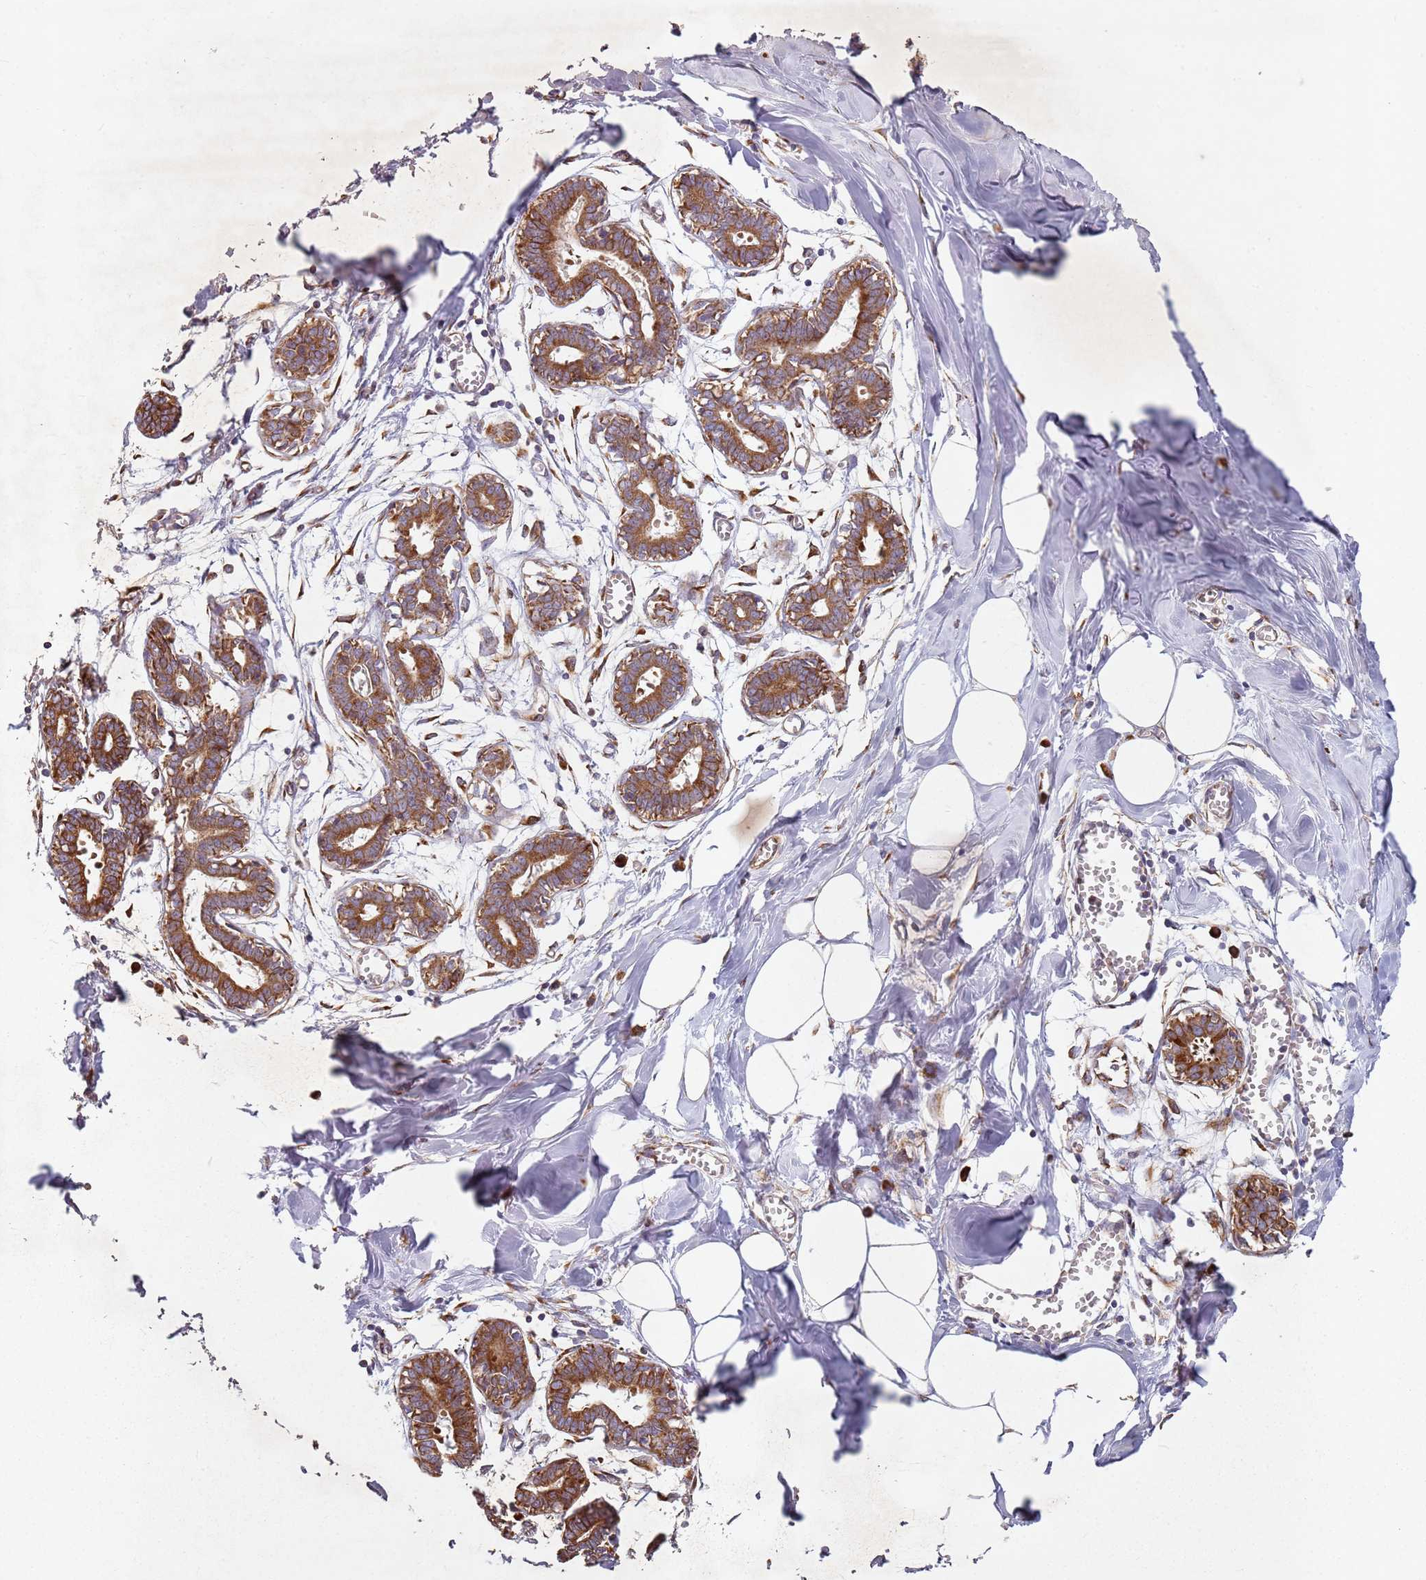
{"staining": {"intensity": "weak", "quantity": "25%-75%", "location": "cytoplasmic/membranous"}, "tissue": "breast", "cell_type": "Adipocytes", "image_type": "normal", "snomed": [{"axis": "morphology", "description": "Normal tissue, NOS"}, {"axis": "topography", "description": "Breast"}], "caption": "This image reveals immunohistochemistry staining of unremarkable breast, with low weak cytoplasmic/membranous staining in about 25%-75% of adipocytes.", "gene": "ARFRP1", "patient": {"sex": "female", "age": 27}}